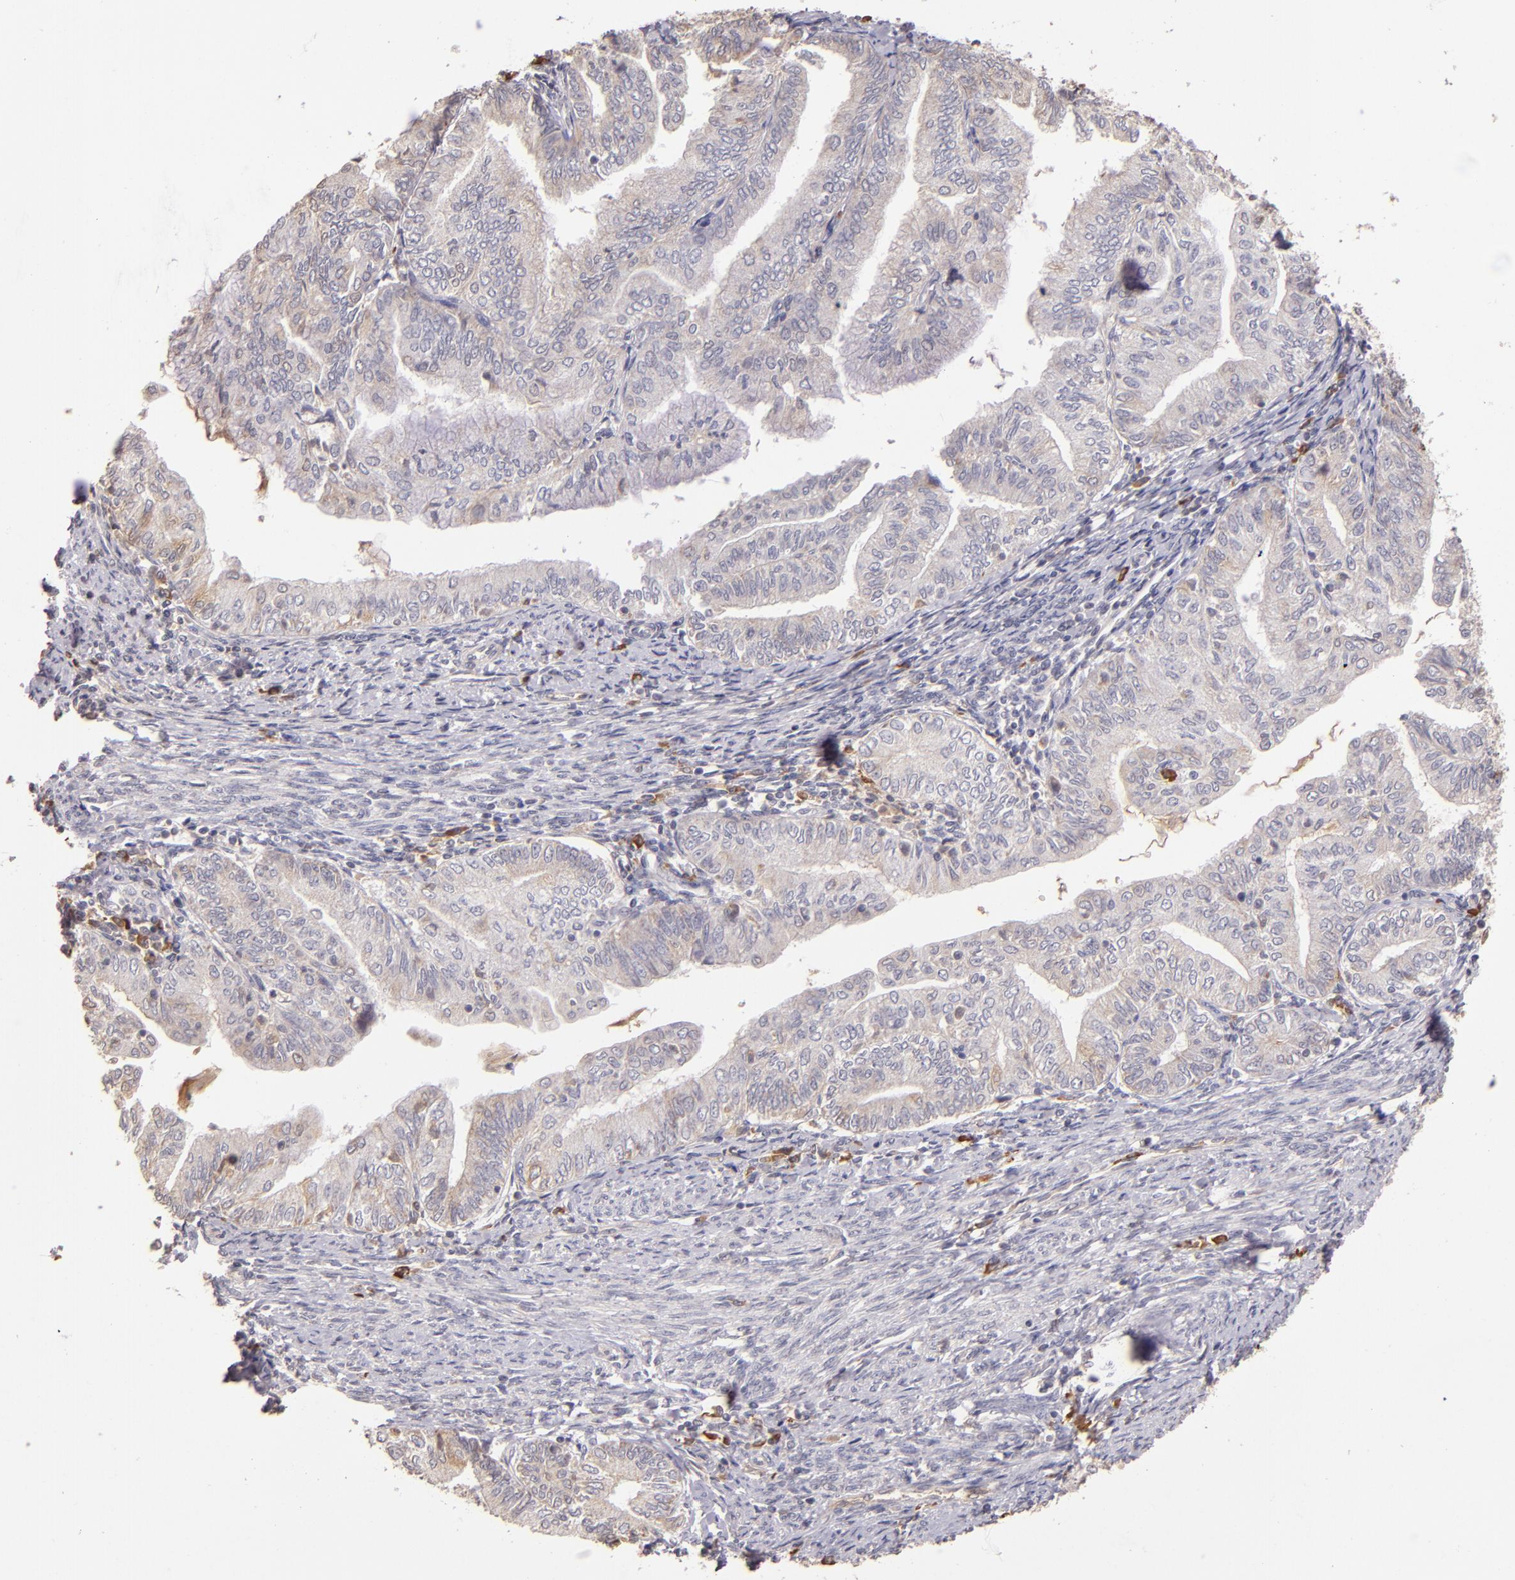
{"staining": {"intensity": "weak", "quantity": ">75%", "location": "cytoplasmic/membranous"}, "tissue": "endometrial cancer", "cell_type": "Tumor cells", "image_type": "cancer", "snomed": [{"axis": "morphology", "description": "Adenocarcinoma, NOS"}, {"axis": "topography", "description": "Endometrium"}], "caption": "Brown immunohistochemical staining in adenocarcinoma (endometrial) demonstrates weak cytoplasmic/membranous positivity in approximately >75% of tumor cells.", "gene": "ABL1", "patient": {"sex": "female", "age": 66}}